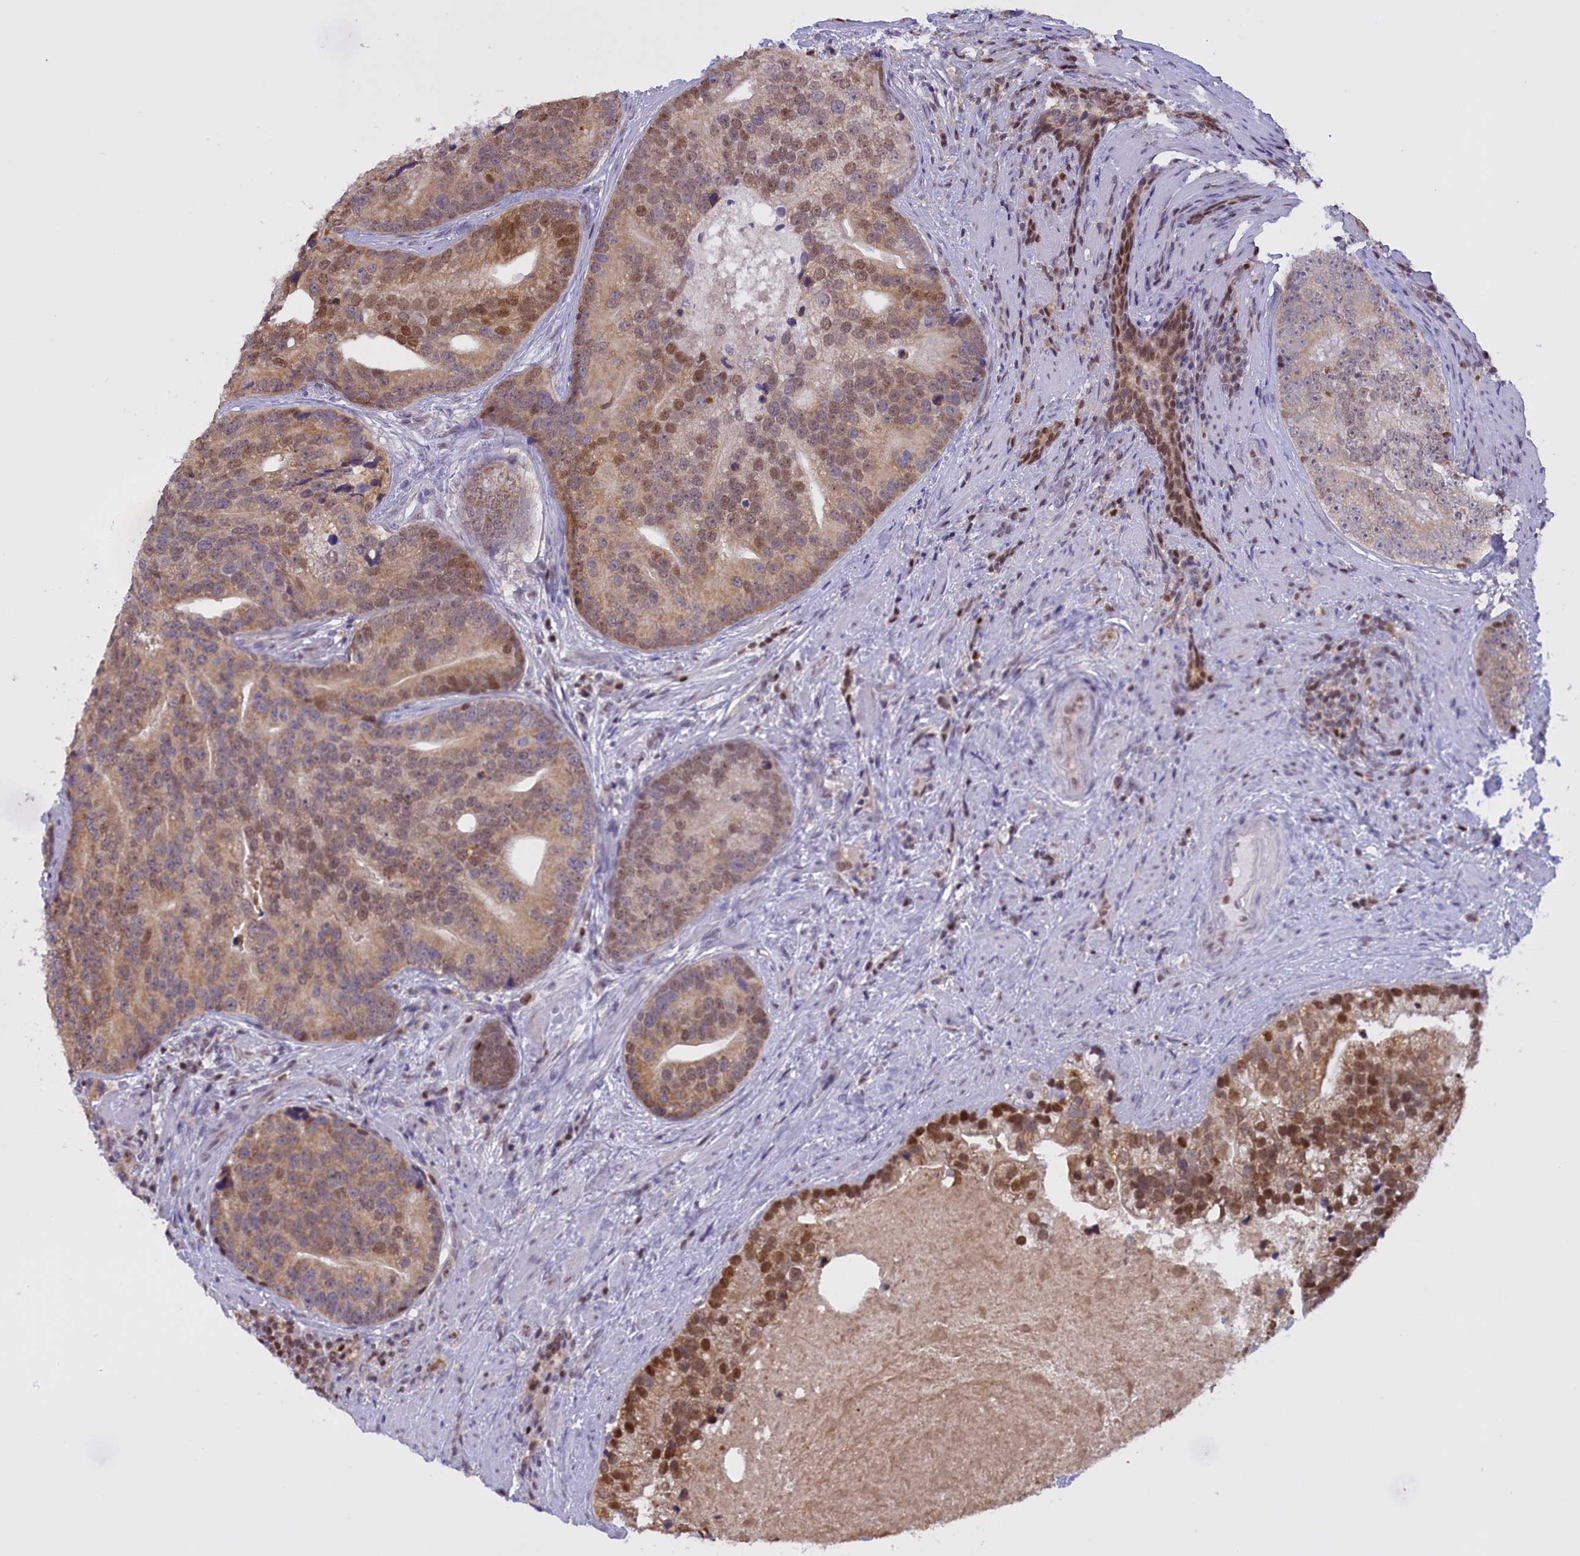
{"staining": {"intensity": "moderate", "quantity": "25%-75%", "location": "cytoplasmic/membranous,nuclear"}, "tissue": "prostate cancer", "cell_type": "Tumor cells", "image_type": "cancer", "snomed": [{"axis": "morphology", "description": "Adenocarcinoma, High grade"}, {"axis": "topography", "description": "Prostate"}], "caption": "Protein staining reveals moderate cytoplasmic/membranous and nuclear staining in about 25%-75% of tumor cells in adenocarcinoma (high-grade) (prostate).", "gene": "IZUMO2", "patient": {"sex": "male", "age": 62}}